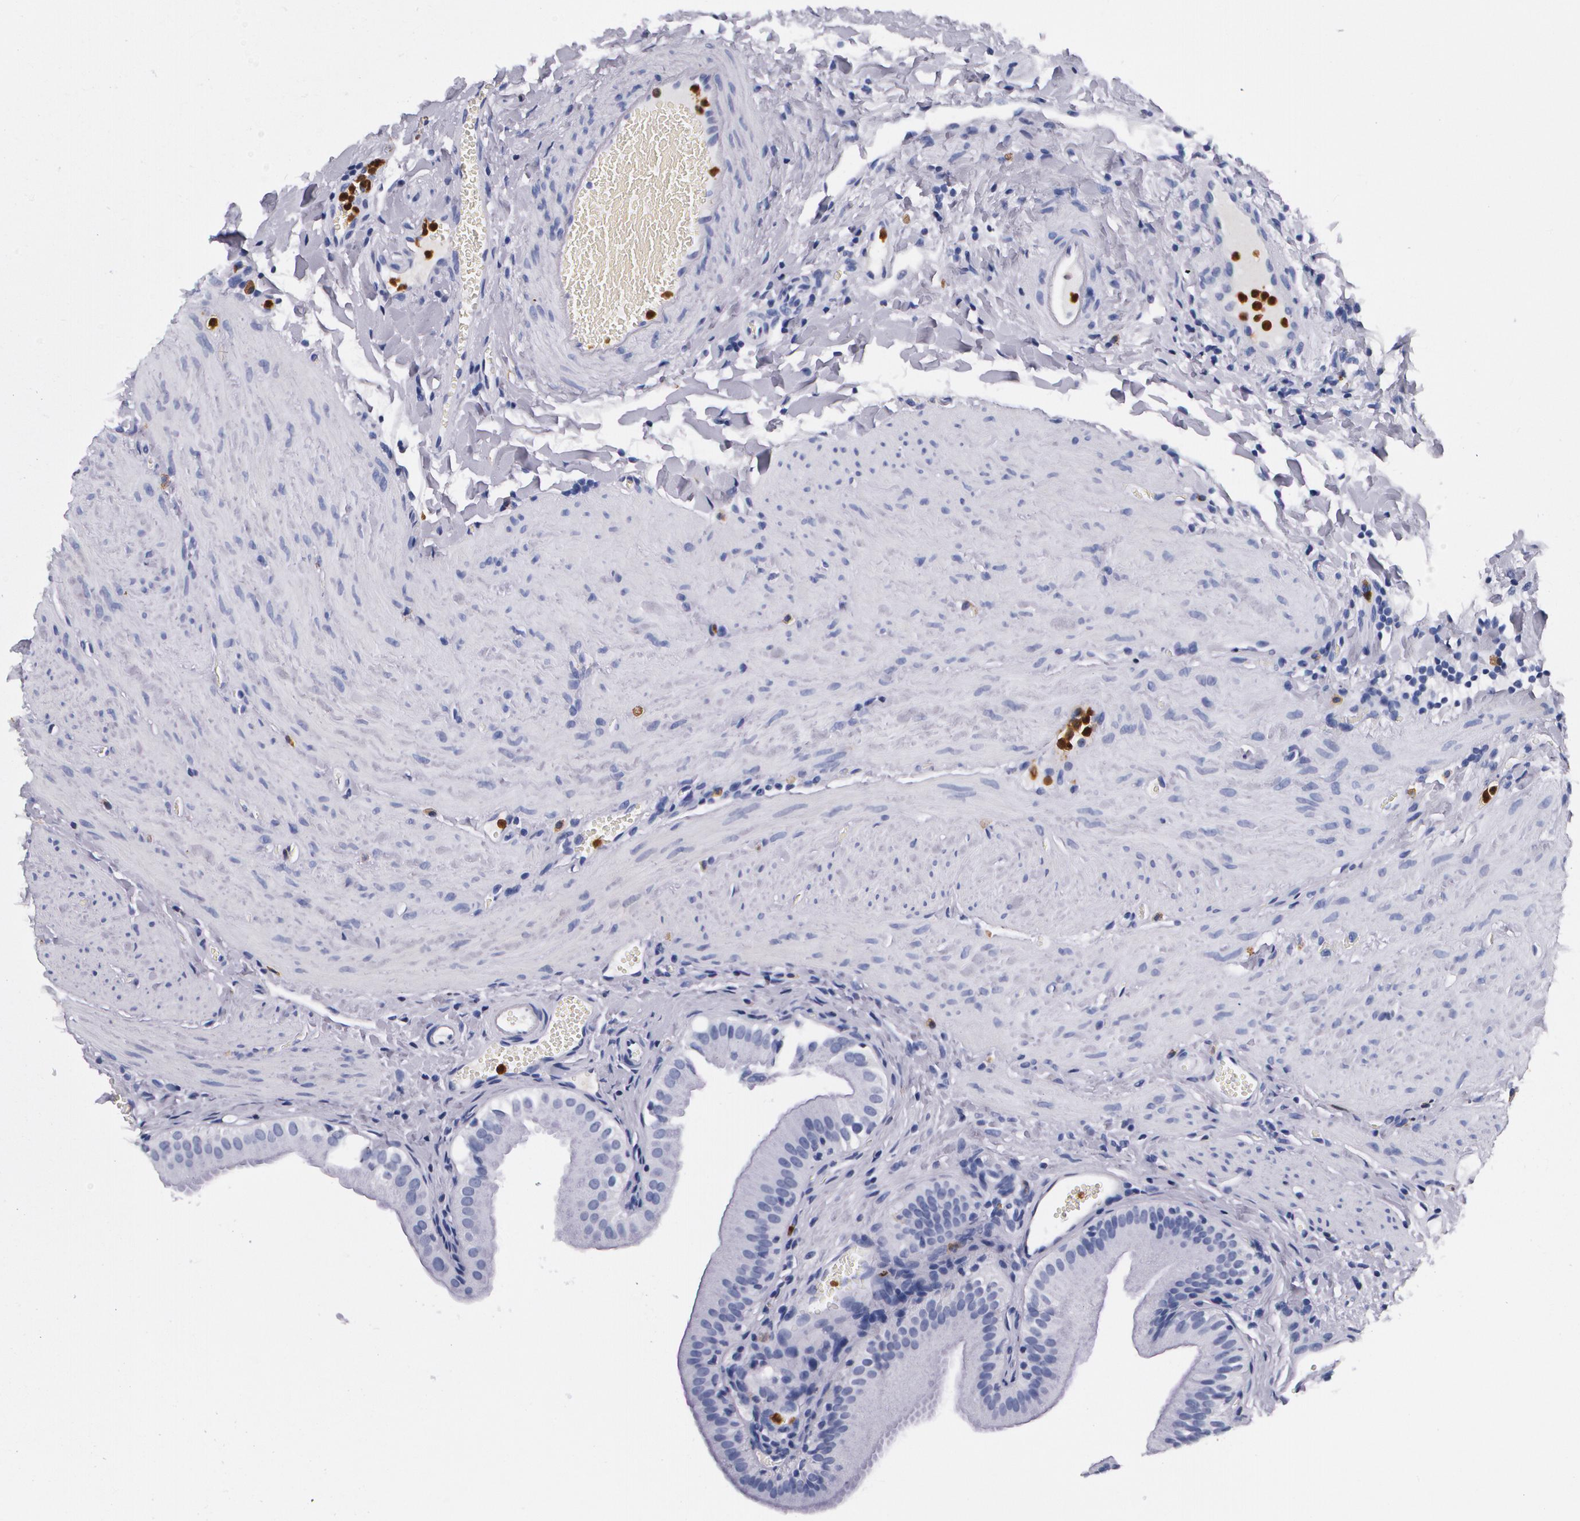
{"staining": {"intensity": "negative", "quantity": "none", "location": "none"}, "tissue": "gallbladder", "cell_type": "Glandular cells", "image_type": "normal", "snomed": [{"axis": "morphology", "description": "Normal tissue, NOS"}, {"axis": "topography", "description": "Gallbladder"}], "caption": "DAB (3,3'-diaminobenzidine) immunohistochemical staining of benign human gallbladder exhibits no significant positivity in glandular cells. (Brightfield microscopy of DAB IHC at high magnification).", "gene": "S100A8", "patient": {"sex": "female", "age": 24}}